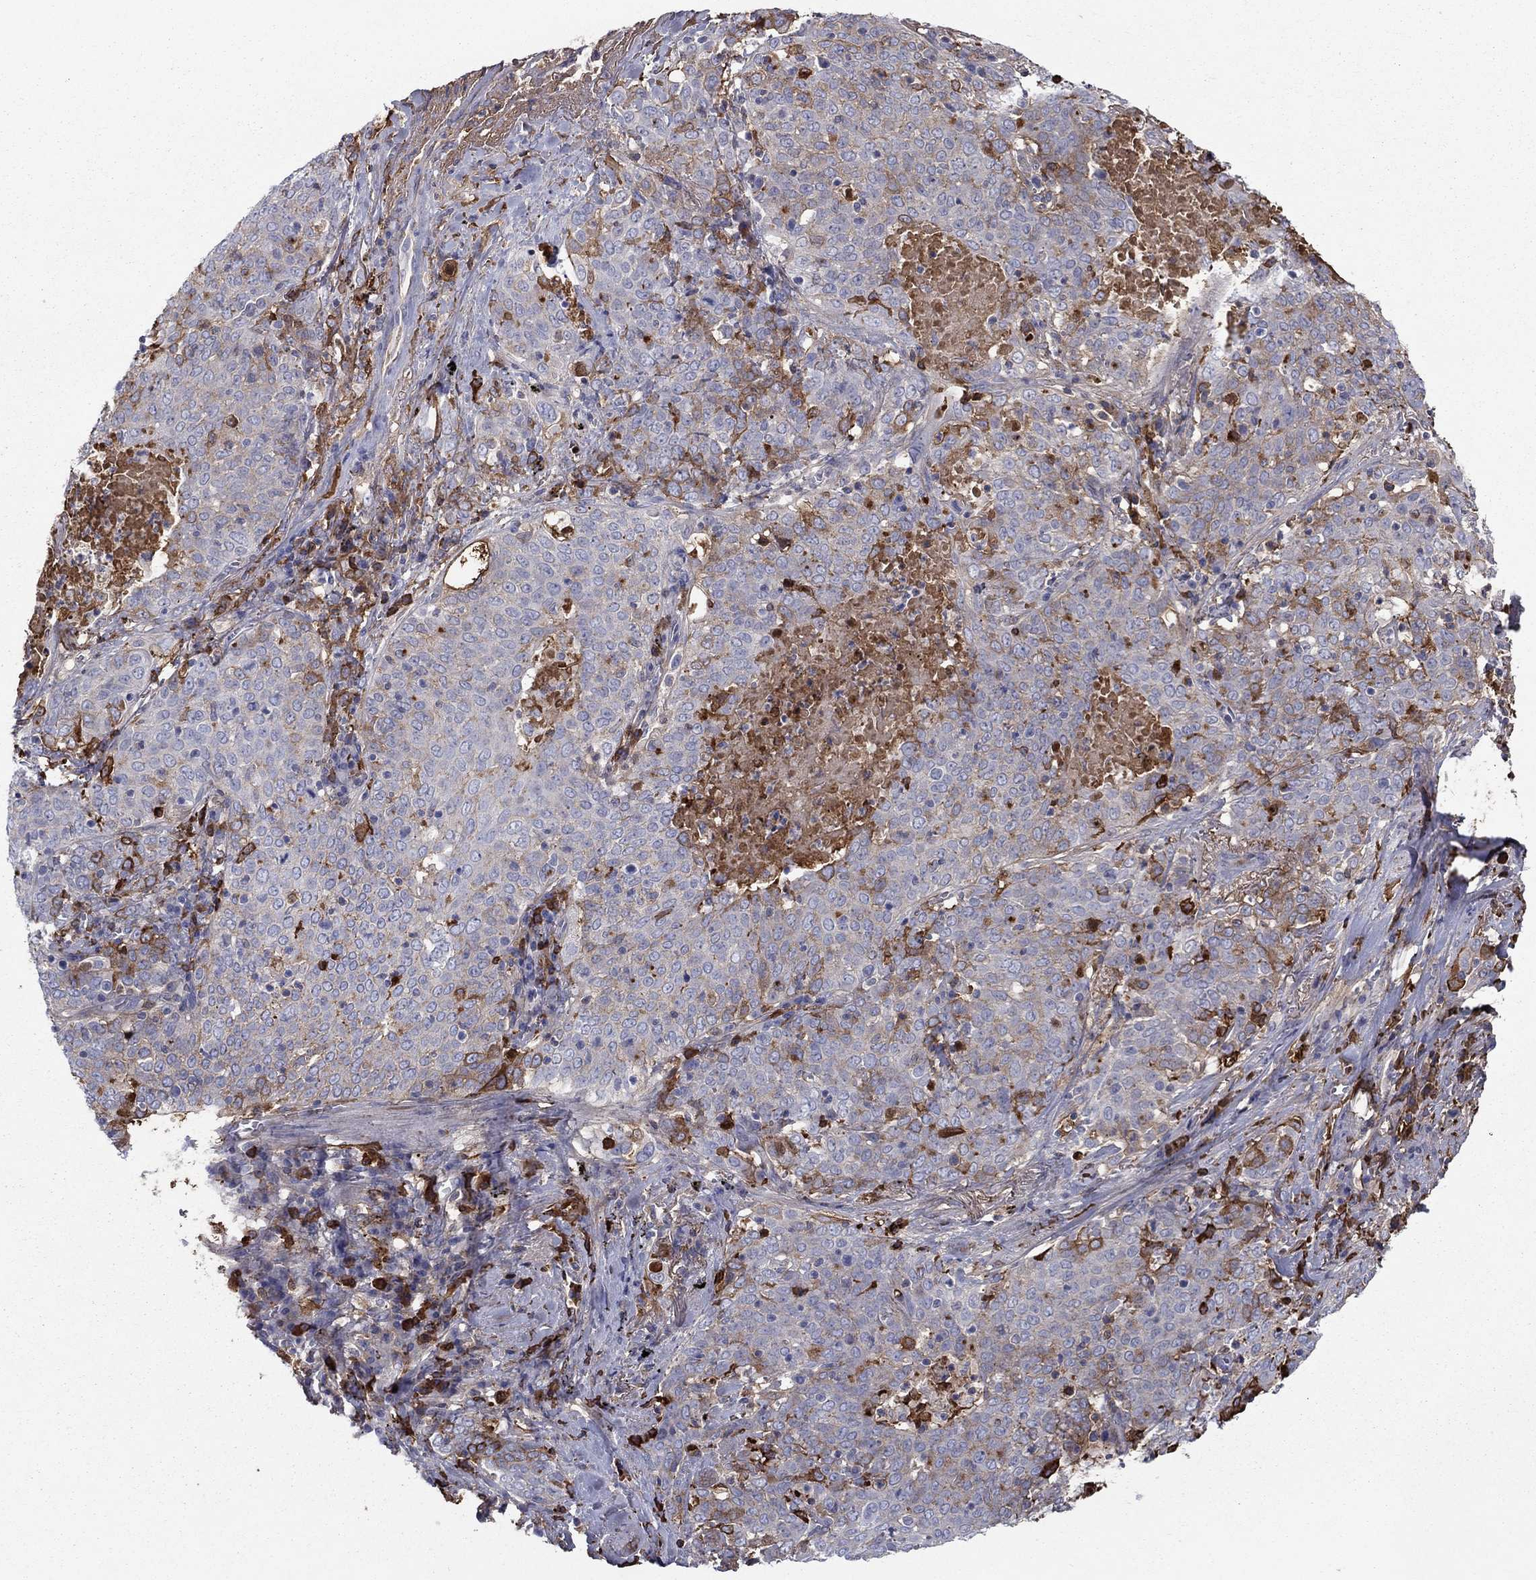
{"staining": {"intensity": "moderate", "quantity": "<25%", "location": "cytoplasmic/membranous"}, "tissue": "lung cancer", "cell_type": "Tumor cells", "image_type": "cancer", "snomed": [{"axis": "morphology", "description": "Squamous cell carcinoma, NOS"}, {"axis": "topography", "description": "Lung"}], "caption": "This micrograph reveals IHC staining of lung cancer (squamous cell carcinoma), with low moderate cytoplasmic/membranous positivity in about <25% of tumor cells.", "gene": "HPX", "patient": {"sex": "male", "age": 82}}